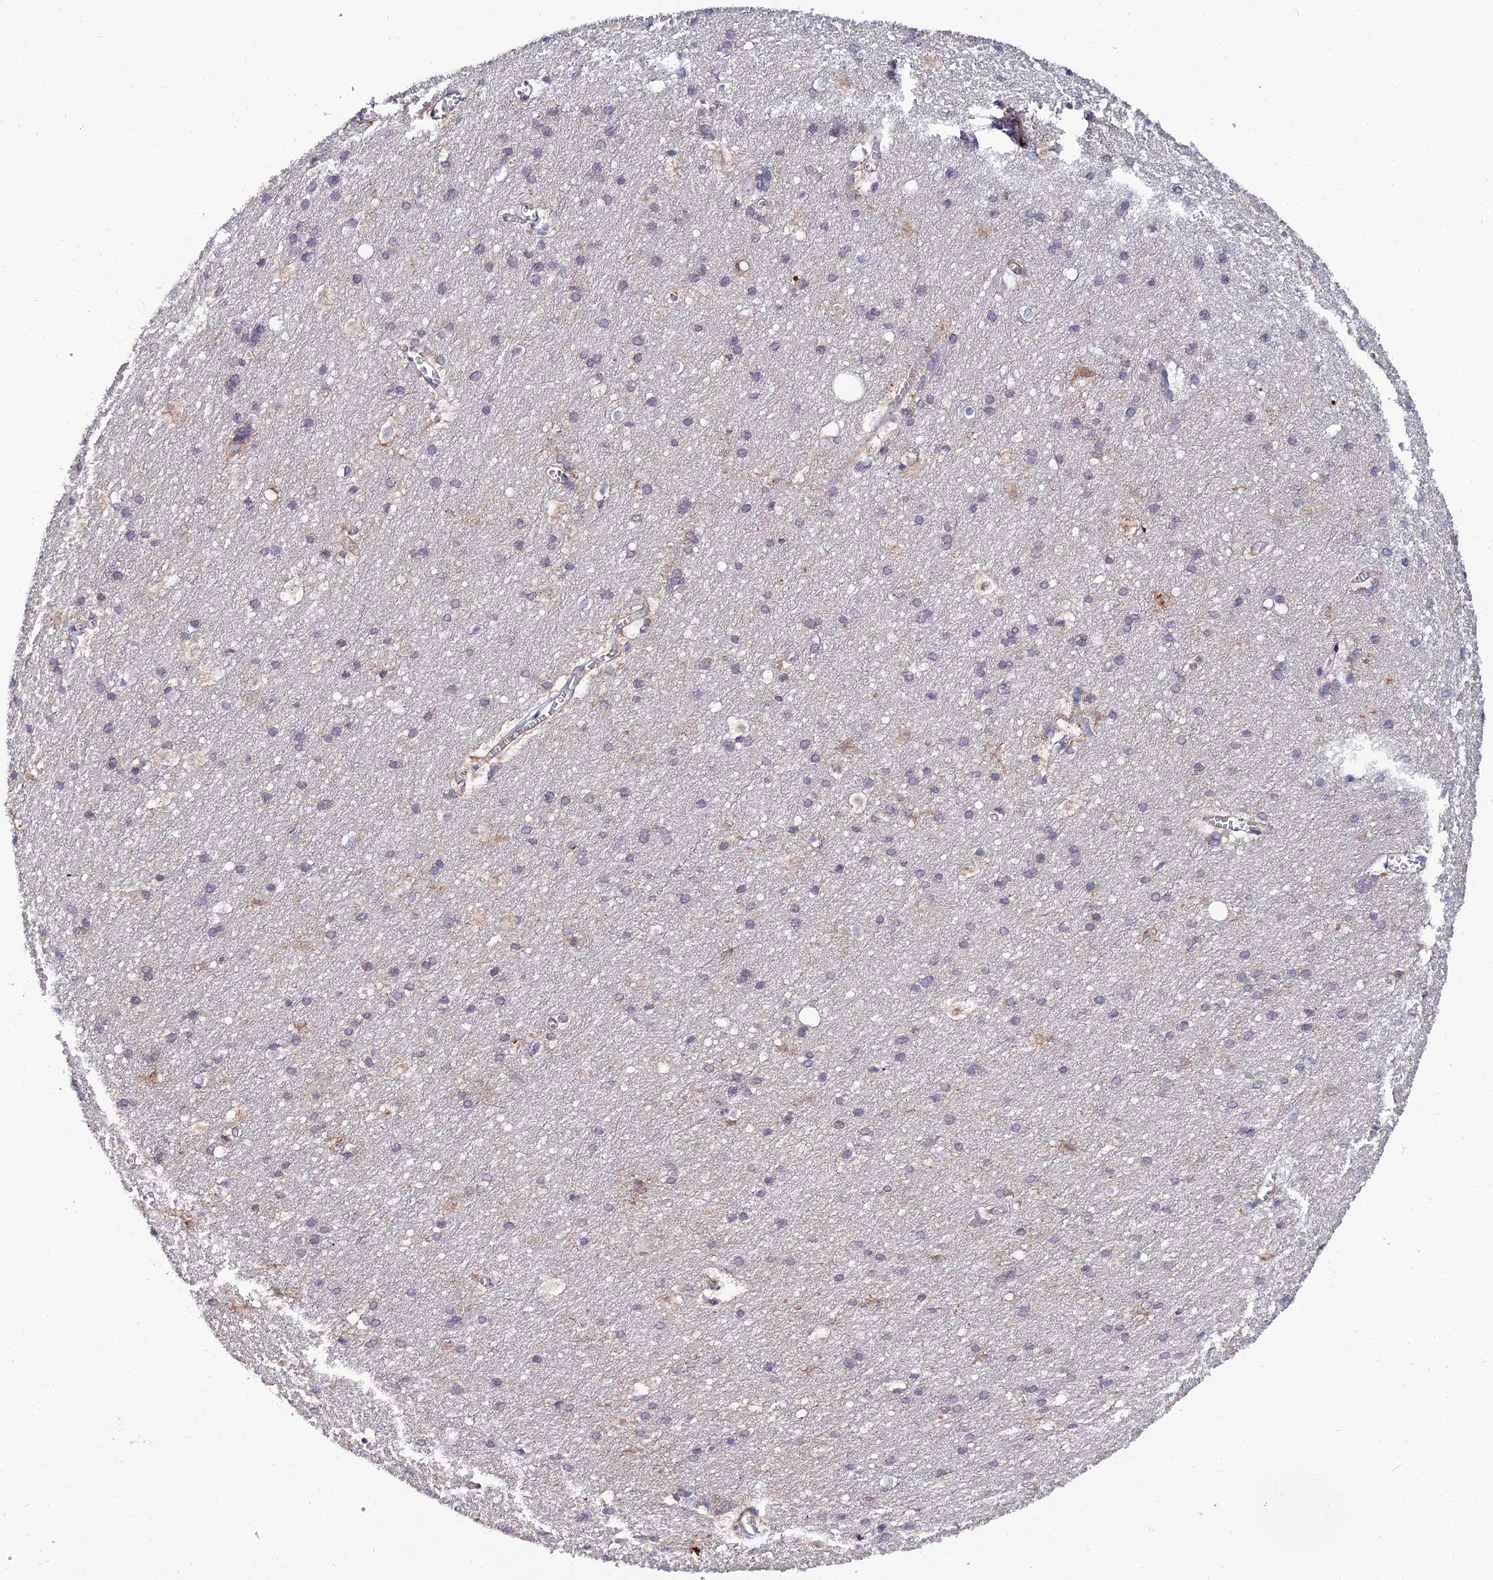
{"staining": {"intensity": "moderate", "quantity": "25%-75%", "location": "cytoplasmic/membranous"}, "tissue": "cerebral cortex", "cell_type": "Endothelial cells", "image_type": "normal", "snomed": [{"axis": "morphology", "description": "Normal tissue, NOS"}, {"axis": "topography", "description": "Cerebral cortex"}], "caption": "Normal cerebral cortex demonstrates moderate cytoplasmic/membranous expression in about 25%-75% of endothelial cells.", "gene": "ARL6IP1", "patient": {"sex": "male", "age": 54}}